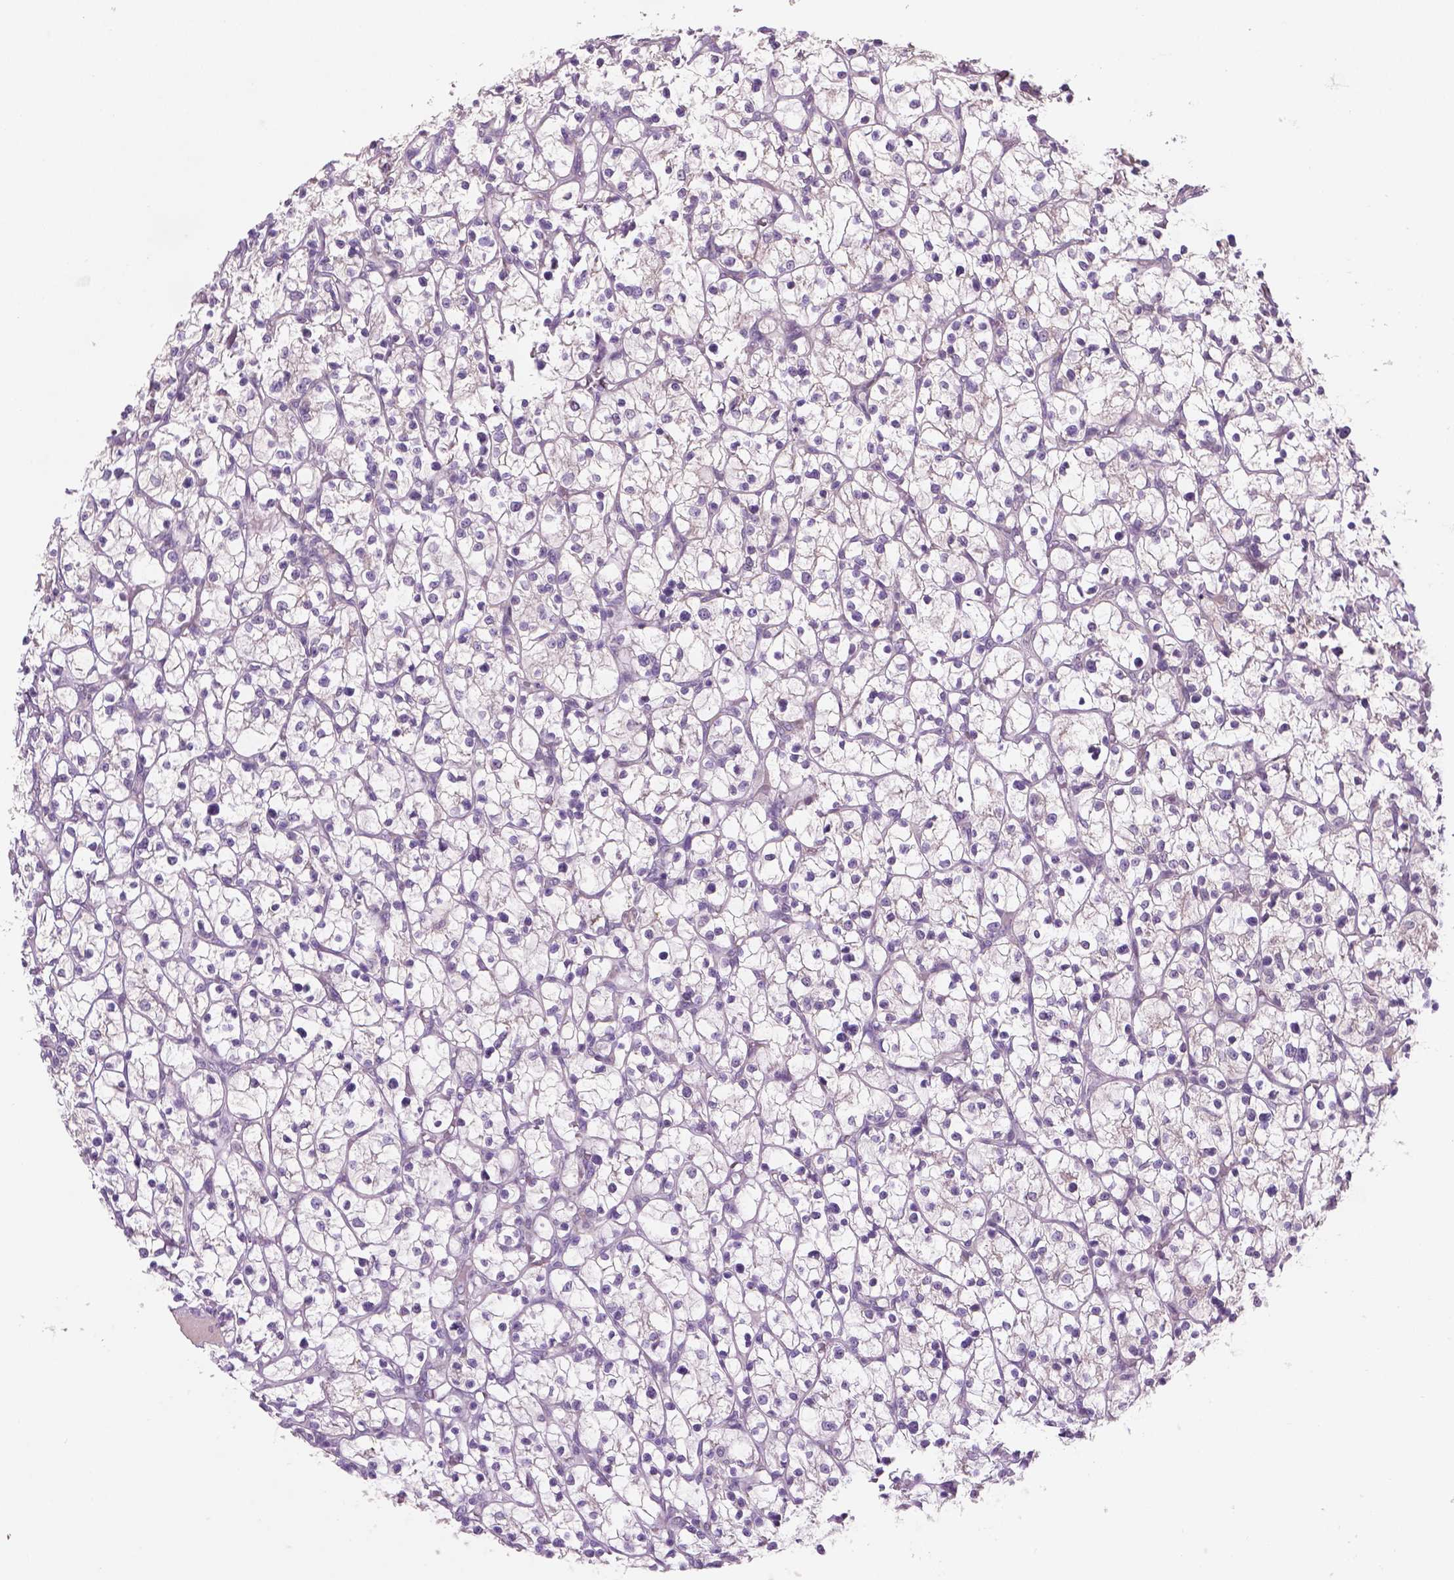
{"staining": {"intensity": "negative", "quantity": "none", "location": "none"}, "tissue": "renal cancer", "cell_type": "Tumor cells", "image_type": "cancer", "snomed": [{"axis": "morphology", "description": "Adenocarcinoma, NOS"}, {"axis": "topography", "description": "Kidney"}], "caption": "This is a histopathology image of immunohistochemistry (IHC) staining of renal cancer, which shows no expression in tumor cells. (Brightfield microscopy of DAB (3,3'-diaminobenzidine) IHC at high magnification).", "gene": "GXYLT2", "patient": {"sex": "female", "age": 64}}